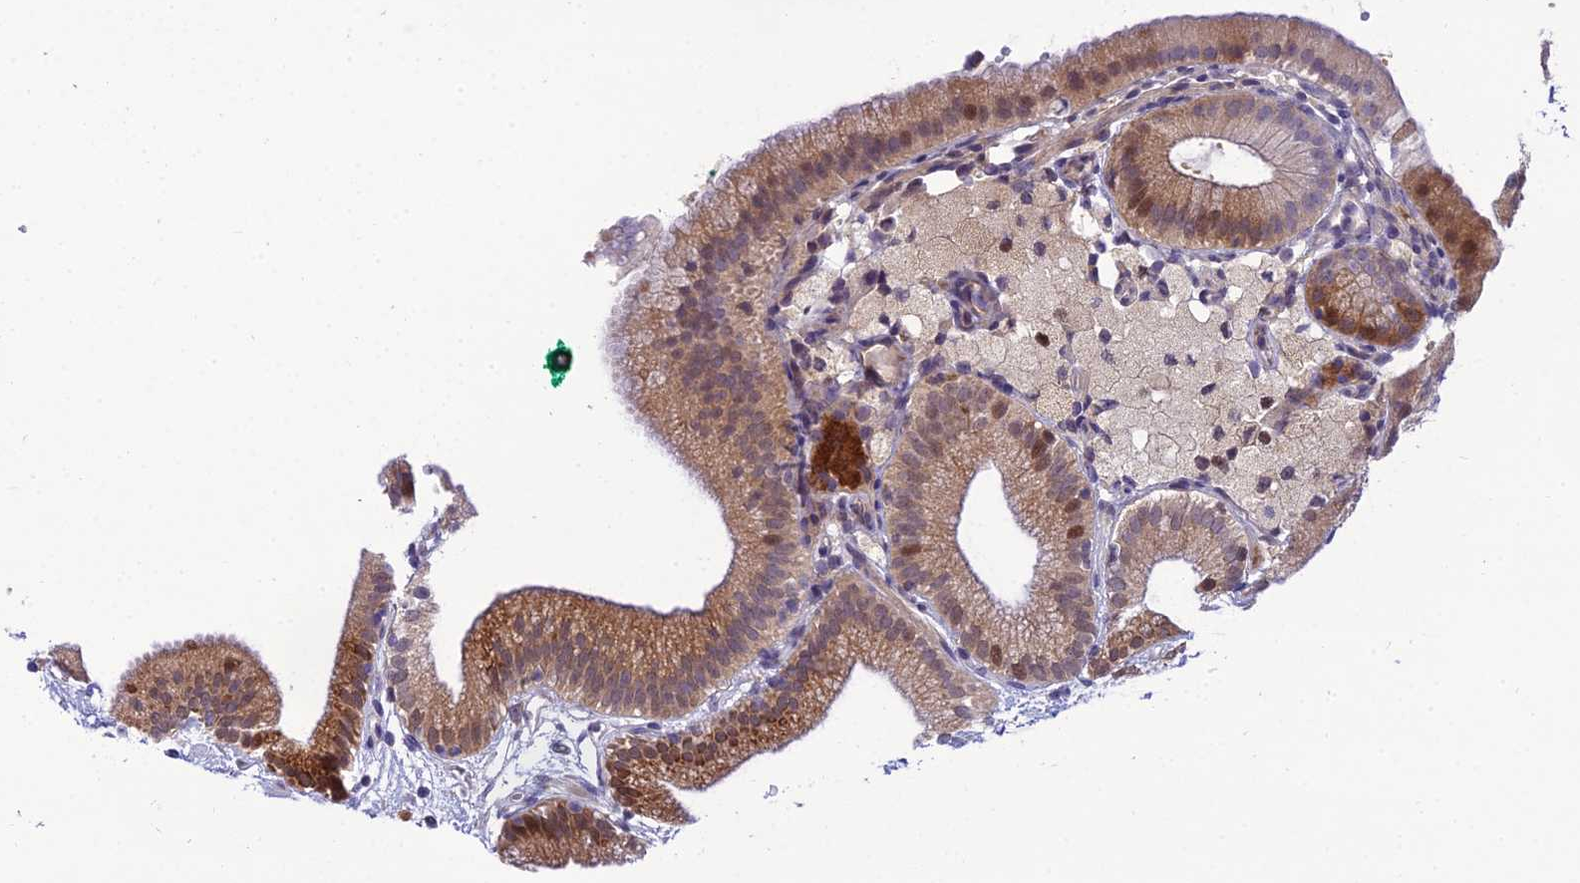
{"staining": {"intensity": "strong", "quantity": "25%-75%", "location": "cytoplasmic/membranous"}, "tissue": "gallbladder", "cell_type": "Glandular cells", "image_type": "normal", "snomed": [{"axis": "morphology", "description": "Normal tissue, NOS"}, {"axis": "topography", "description": "Gallbladder"}], "caption": "Protein staining demonstrates strong cytoplasmic/membranous staining in about 25%-75% of glandular cells in unremarkable gallbladder.", "gene": "CLCN7", "patient": {"sex": "male", "age": 55}}